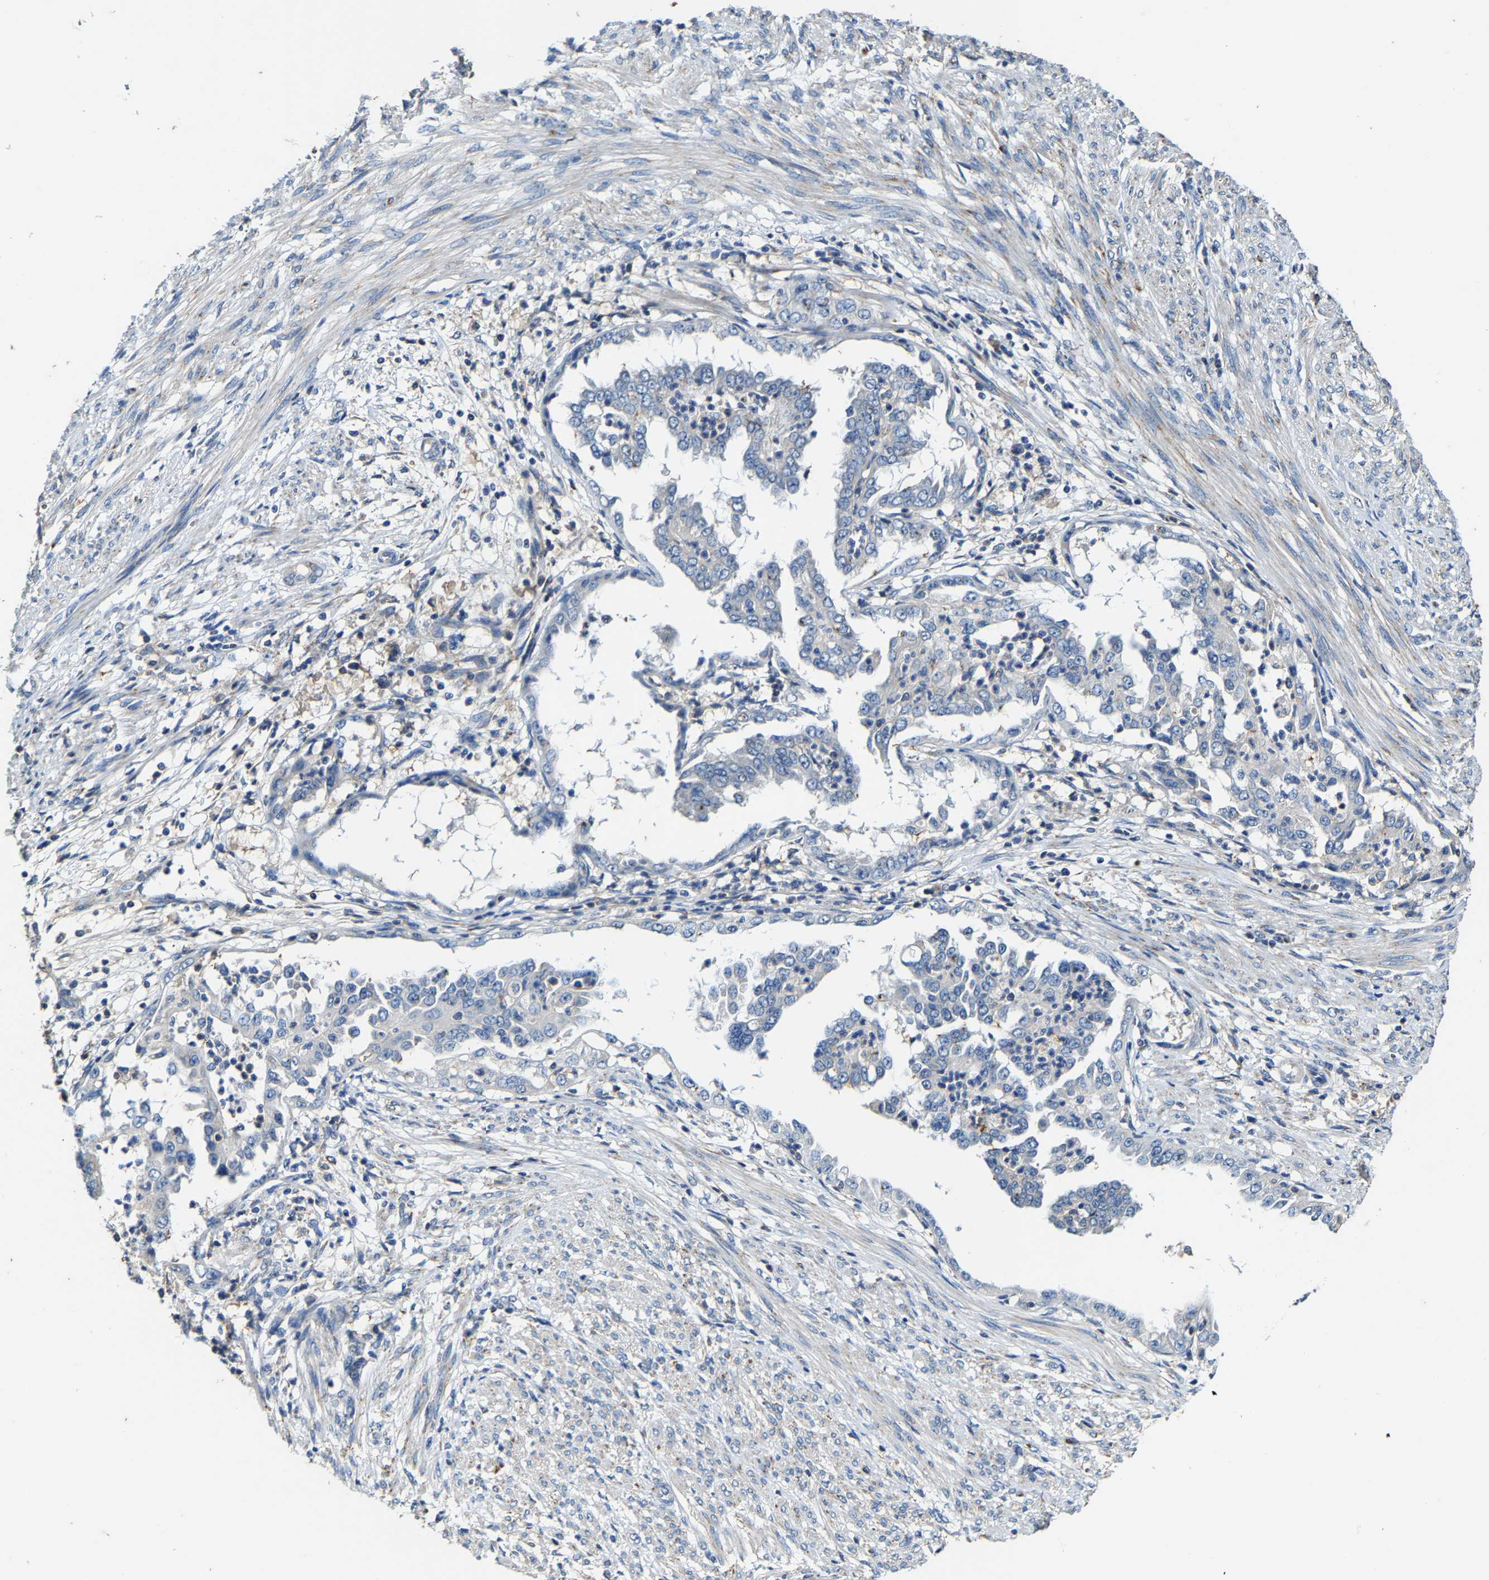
{"staining": {"intensity": "negative", "quantity": "none", "location": "none"}, "tissue": "endometrial cancer", "cell_type": "Tumor cells", "image_type": "cancer", "snomed": [{"axis": "morphology", "description": "Adenocarcinoma, NOS"}, {"axis": "topography", "description": "Endometrium"}], "caption": "Immunohistochemical staining of human endometrial cancer (adenocarcinoma) shows no significant expression in tumor cells.", "gene": "SLC25A25", "patient": {"sex": "female", "age": 85}}